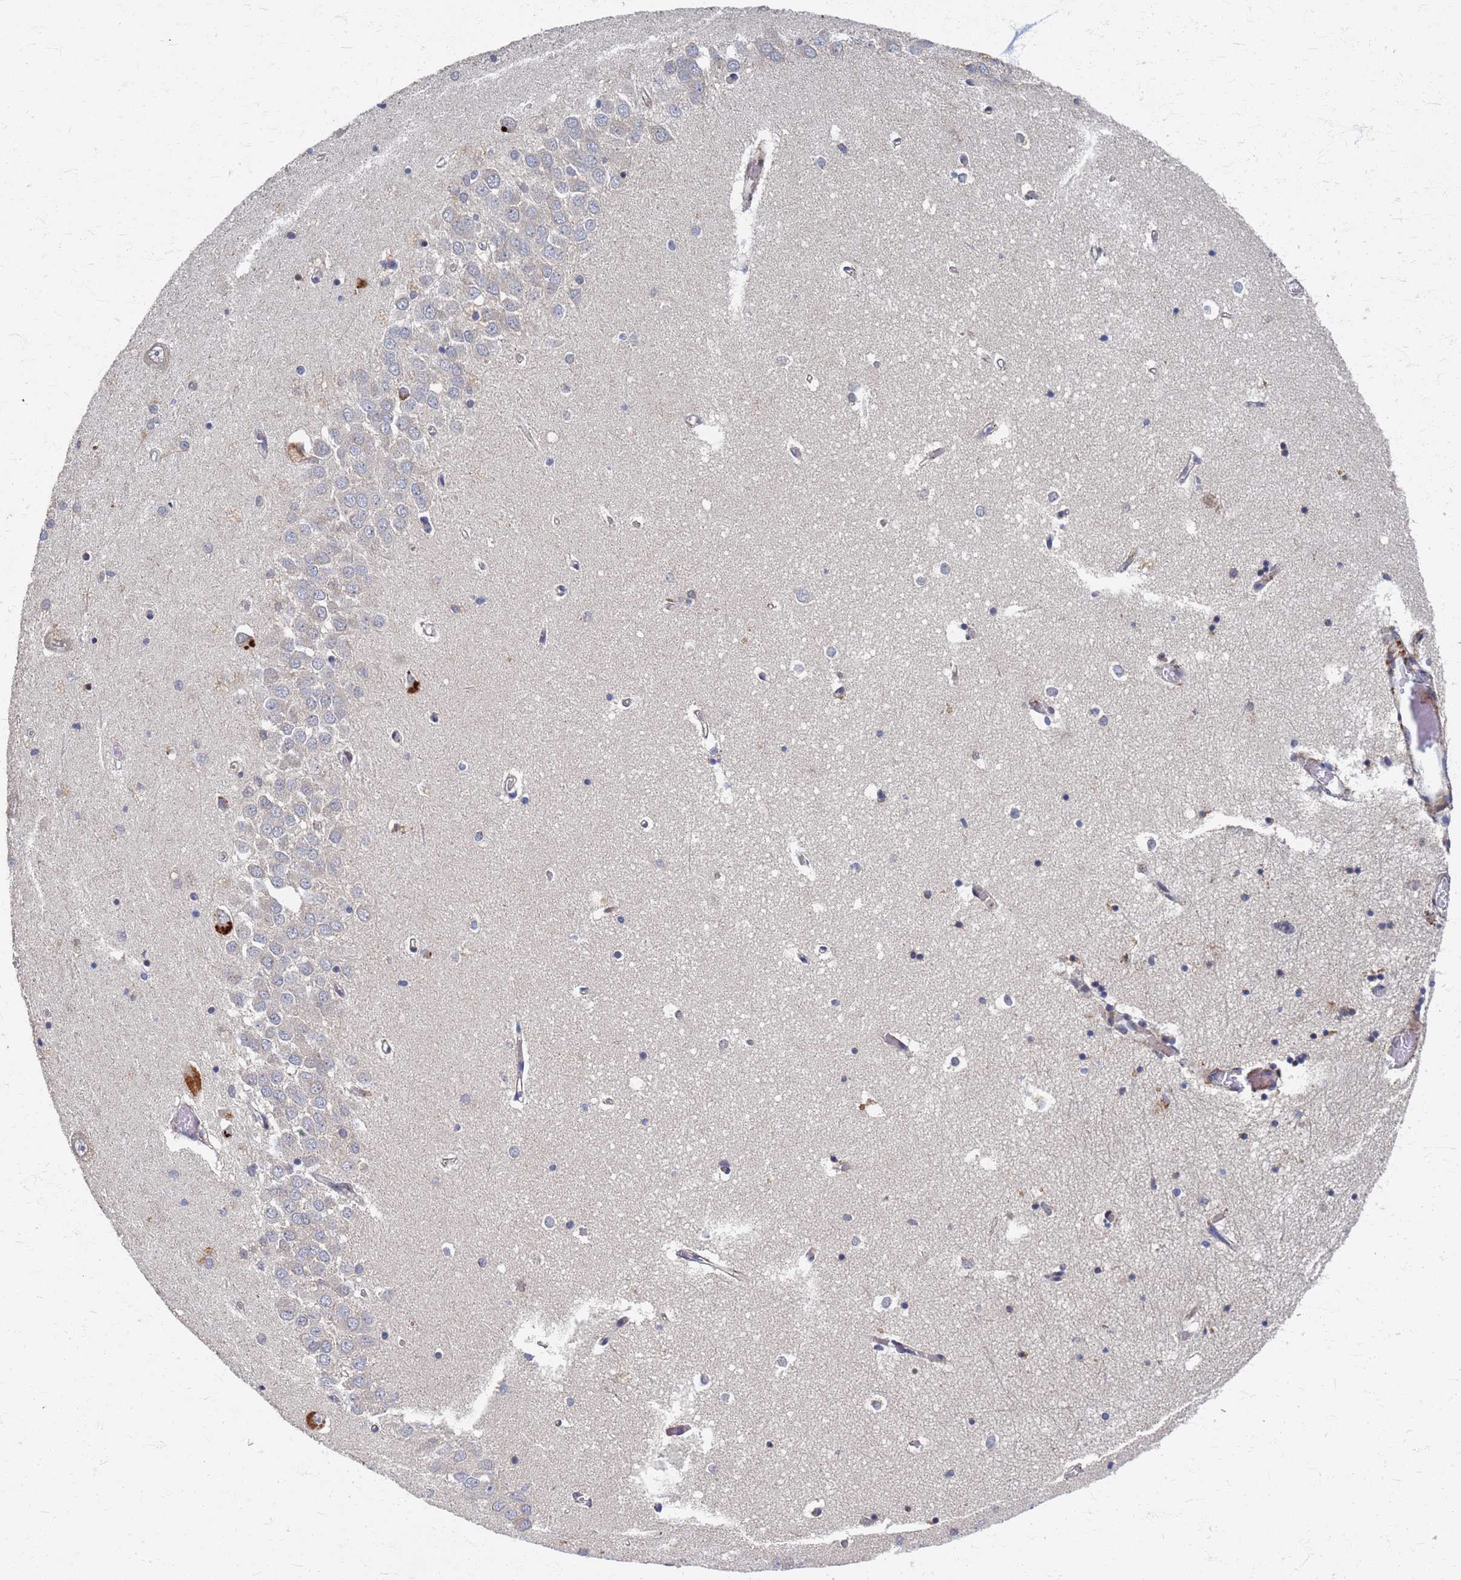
{"staining": {"intensity": "negative", "quantity": "none", "location": "none"}, "tissue": "hippocampus", "cell_type": "Glial cells", "image_type": "normal", "snomed": [{"axis": "morphology", "description": "Normal tissue, NOS"}, {"axis": "topography", "description": "Hippocampus"}], "caption": "Human hippocampus stained for a protein using immunohistochemistry (IHC) demonstrates no positivity in glial cells.", "gene": "ATPAF1", "patient": {"sex": "male", "age": 70}}